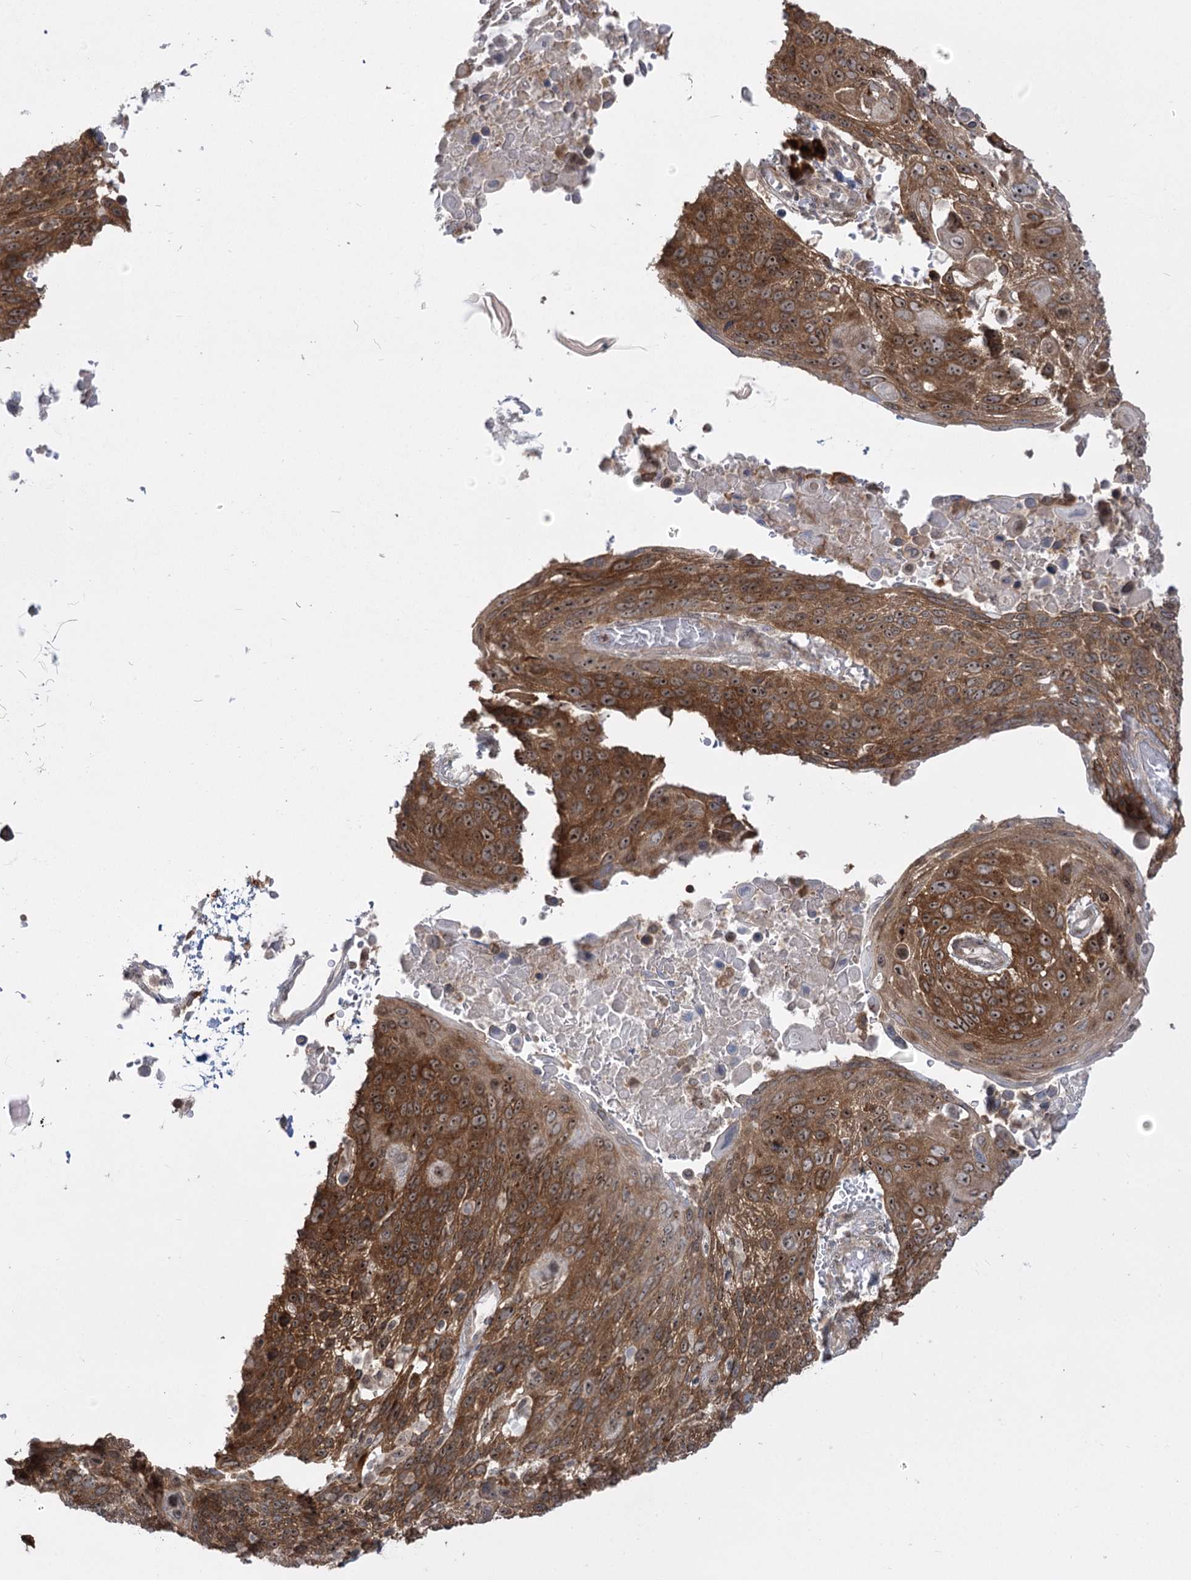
{"staining": {"intensity": "strong", "quantity": ">75%", "location": "cytoplasmic/membranous,nuclear"}, "tissue": "lung cancer", "cell_type": "Tumor cells", "image_type": "cancer", "snomed": [{"axis": "morphology", "description": "Squamous cell carcinoma, NOS"}, {"axis": "topography", "description": "Lung"}], "caption": "Immunohistochemistry (DAB) staining of human lung cancer reveals strong cytoplasmic/membranous and nuclear protein positivity in about >75% of tumor cells.", "gene": "SYTL1", "patient": {"sex": "male", "age": 66}}